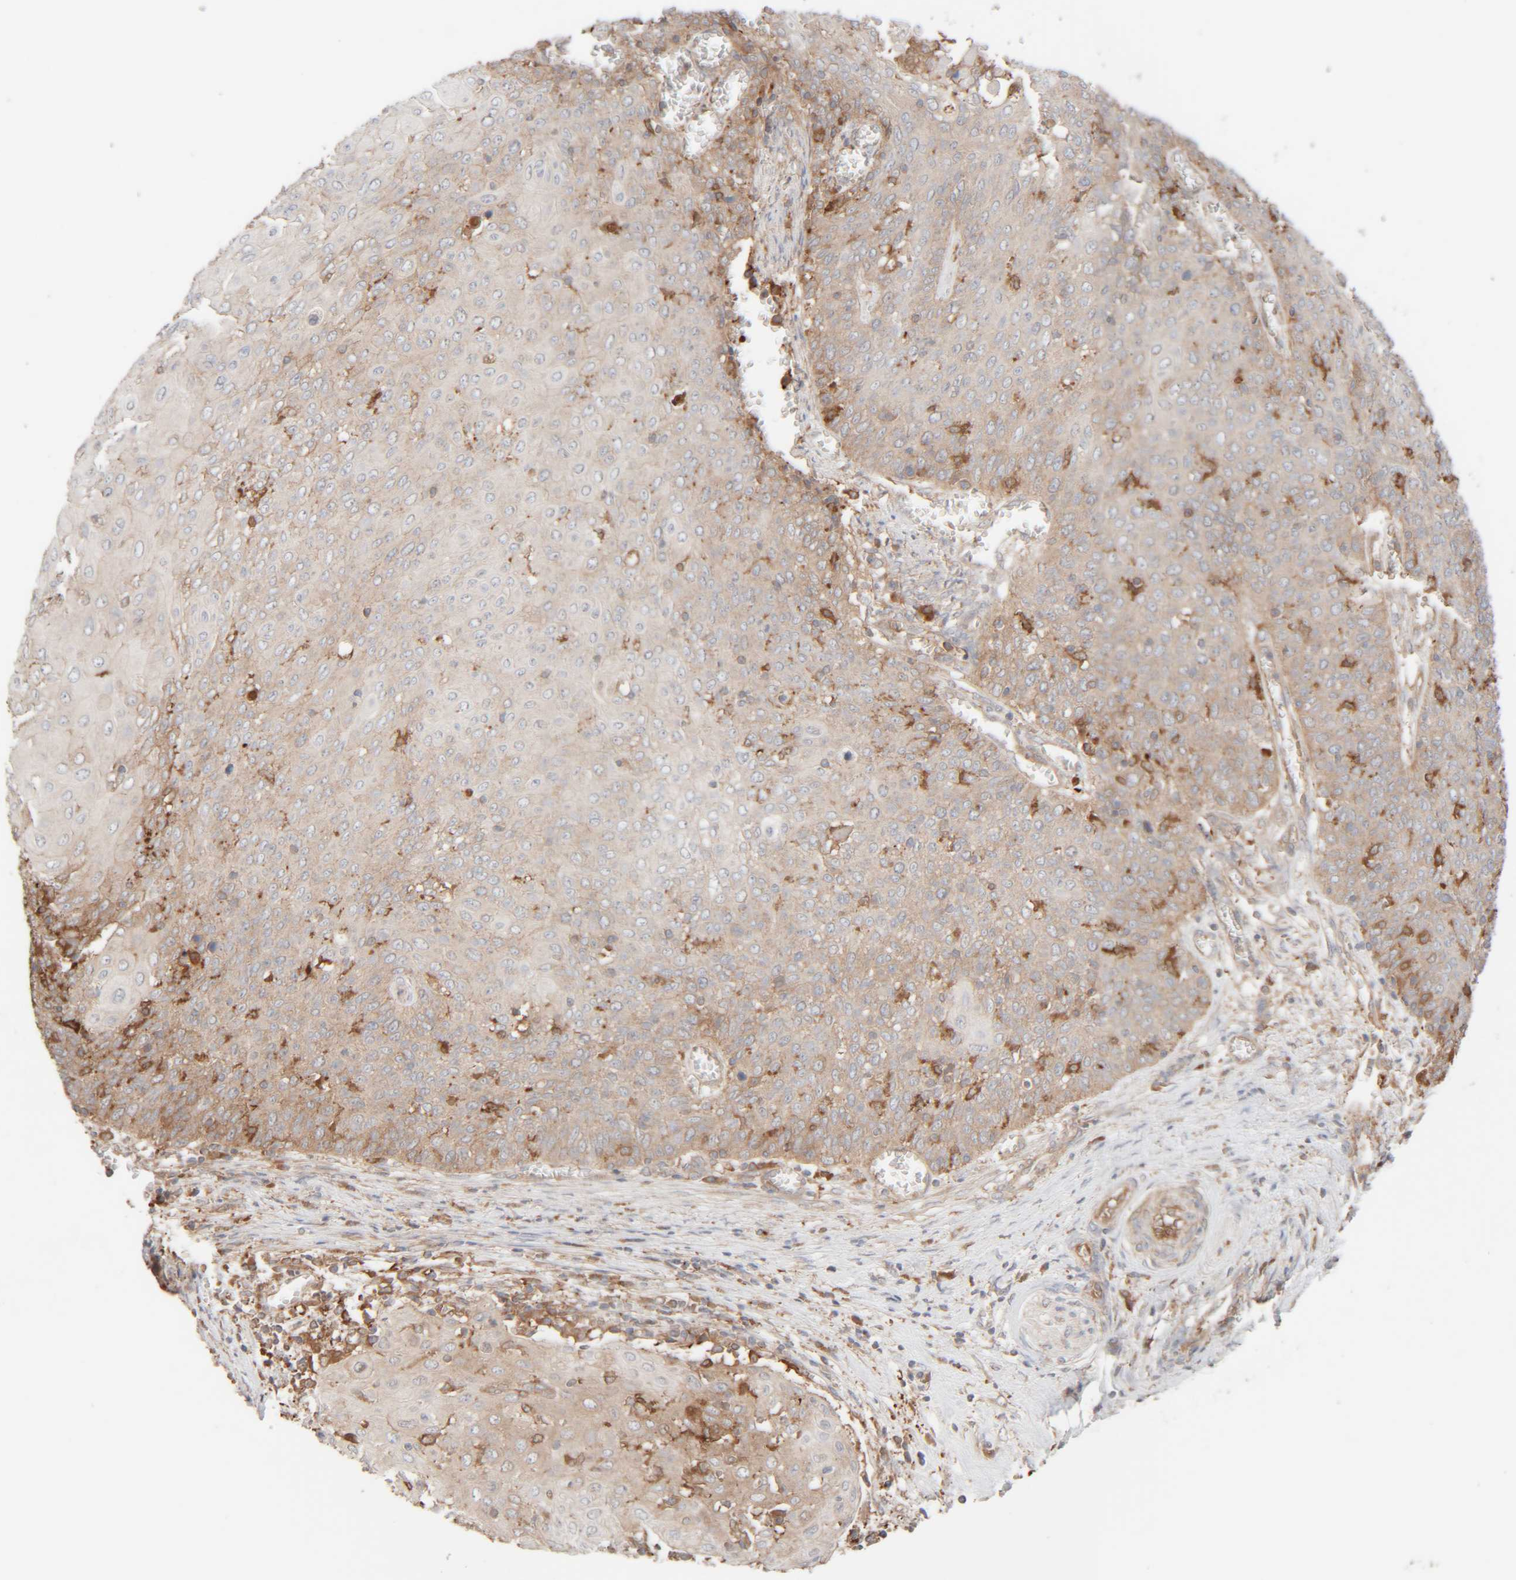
{"staining": {"intensity": "weak", "quantity": "<25%", "location": "cytoplasmic/membranous"}, "tissue": "cervical cancer", "cell_type": "Tumor cells", "image_type": "cancer", "snomed": [{"axis": "morphology", "description": "Squamous cell carcinoma, NOS"}, {"axis": "topography", "description": "Cervix"}], "caption": "High power microscopy micrograph of an immunohistochemistry micrograph of cervical cancer, revealing no significant staining in tumor cells.", "gene": "TMEM192", "patient": {"sex": "female", "age": 39}}